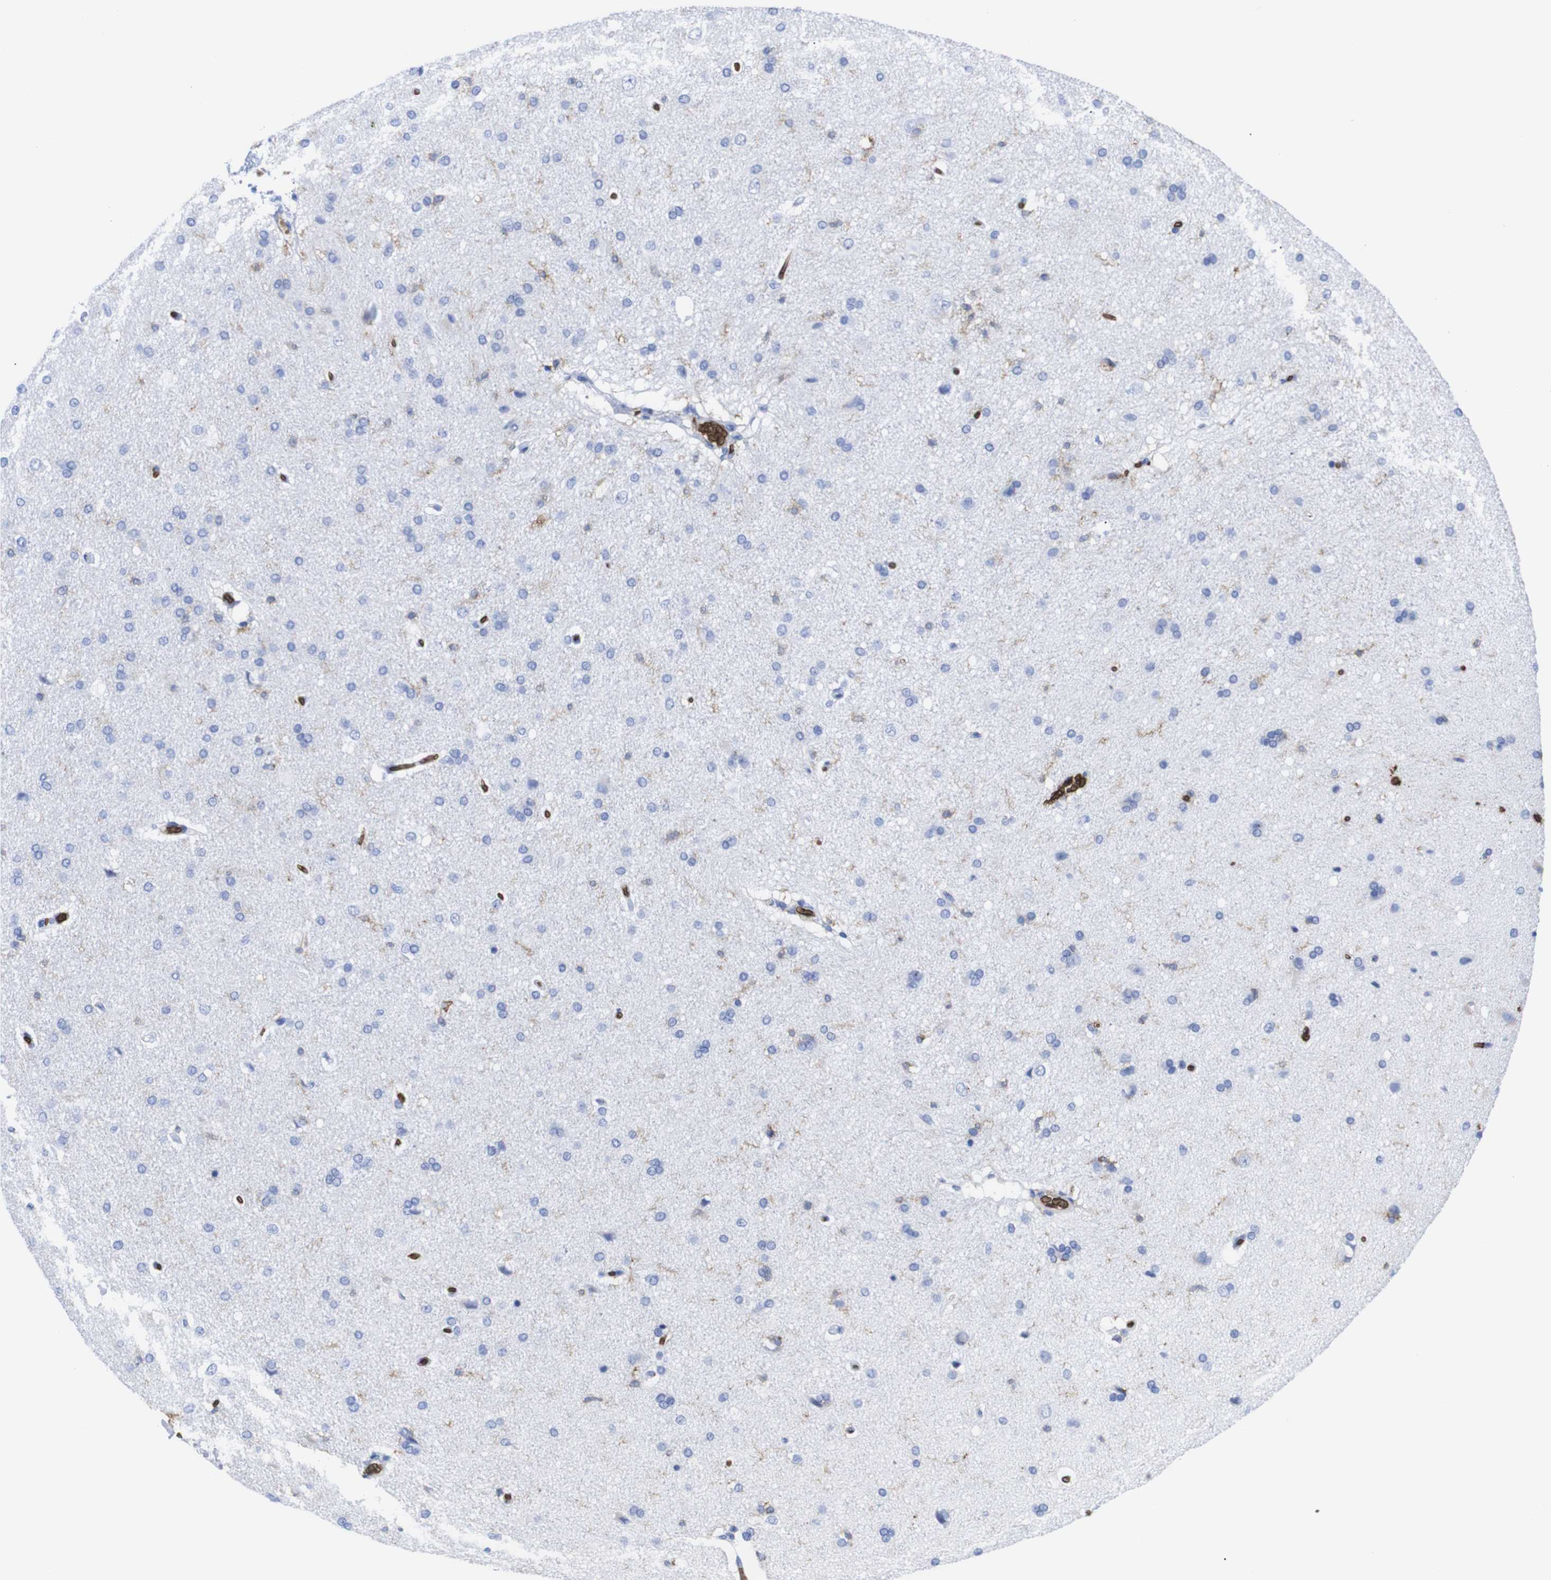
{"staining": {"intensity": "negative", "quantity": "none", "location": "none"}, "tissue": "cerebral cortex", "cell_type": "Endothelial cells", "image_type": "normal", "snomed": [{"axis": "morphology", "description": "Normal tissue, NOS"}, {"axis": "topography", "description": "Cerebral cortex"}], "caption": "Immunohistochemical staining of benign human cerebral cortex shows no significant positivity in endothelial cells. (DAB (3,3'-diaminobenzidine) IHC, high magnification).", "gene": "S1PR2", "patient": {"sex": "male", "age": 62}}